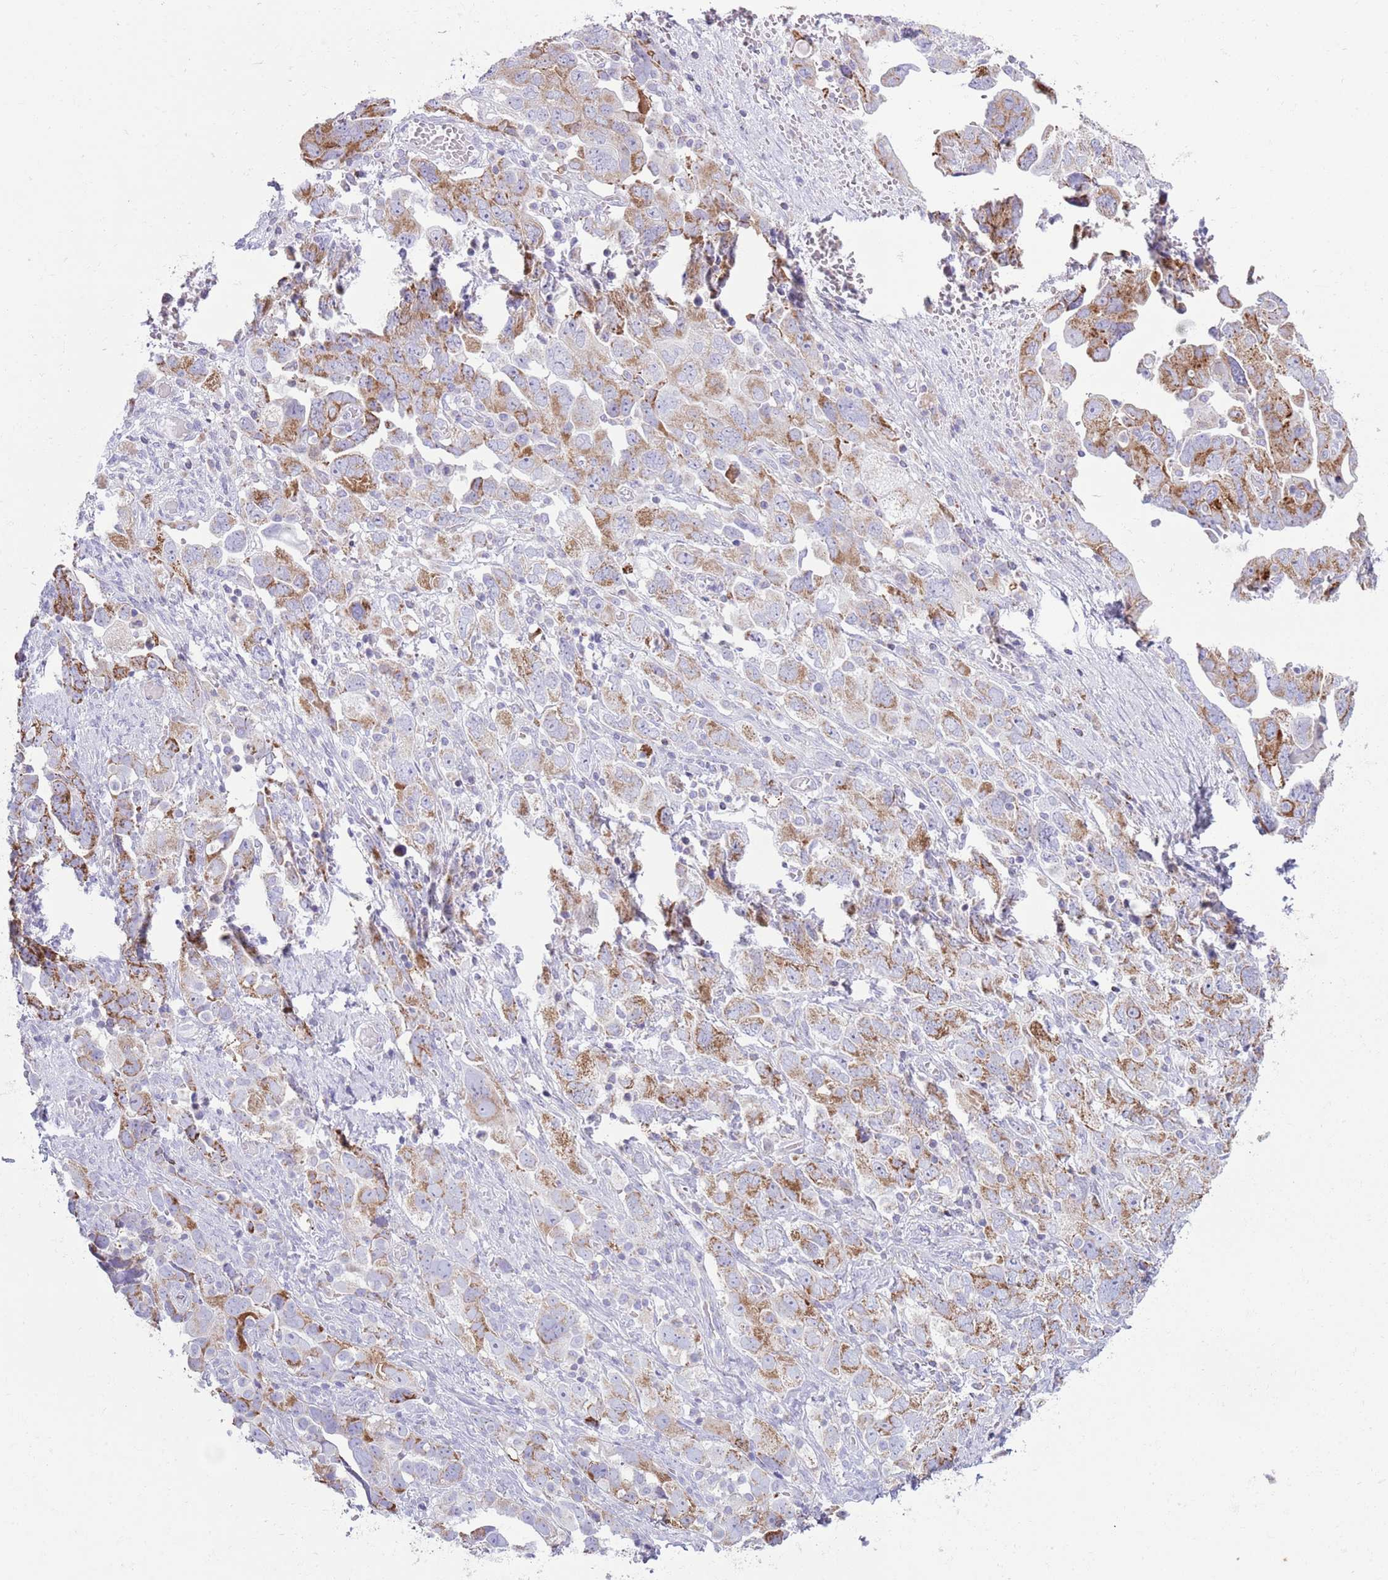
{"staining": {"intensity": "moderate", "quantity": "25%-75%", "location": "cytoplasmic/membranous"}, "tissue": "ovarian cancer", "cell_type": "Tumor cells", "image_type": "cancer", "snomed": [{"axis": "morphology", "description": "Carcinoma, NOS"}, {"axis": "morphology", "description": "Cystadenocarcinoma, serous, NOS"}, {"axis": "topography", "description": "Ovary"}], "caption": "Immunohistochemical staining of ovarian cancer (serous cystadenocarcinoma) displays moderate cytoplasmic/membranous protein positivity in about 25%-75% of tumor cells.", "gene": "ATP6V1B1", "patient": {"sex": "female", "age": 69}}